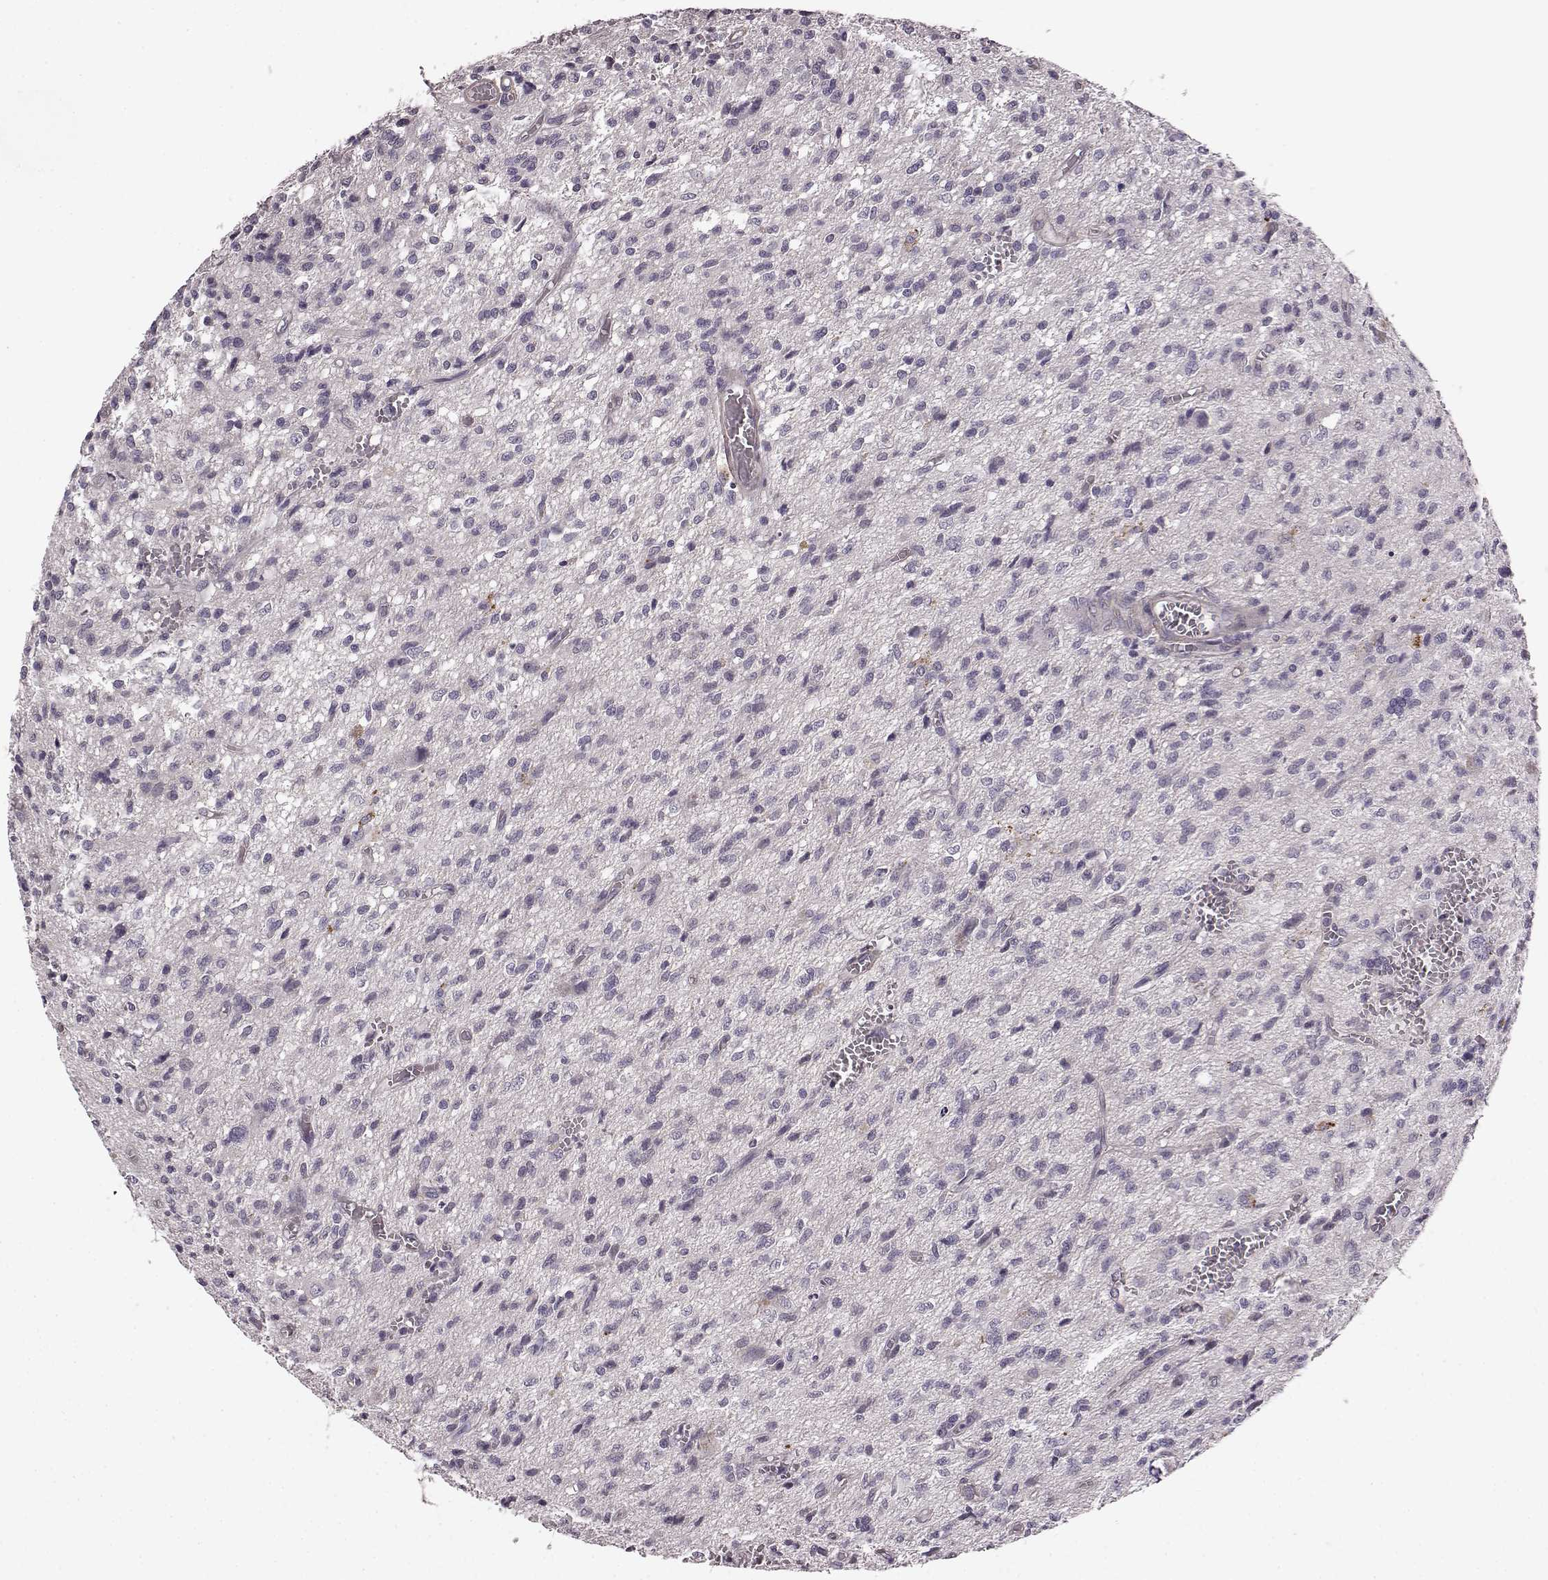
{"staining": {"intensity": "negative", "quantity": "none", "location": "none"}, "tissue": "glioma", "cell_type": "Tumor cells", "image_type": "cancer", "snomed": [{"axis": "morphology", "description": "Glioma, malignant, Low grade"}, {"axis": "topography", "description": "Brain"}], "caption": "This photomicrograph is of glioma stained with immunohistochemistry to label a protein in brown with the nuclei are counter-stained blue. There is no staining in tumor cells.", "gene": "GRK1", "patient": {"sex": "male", "age": 64}}